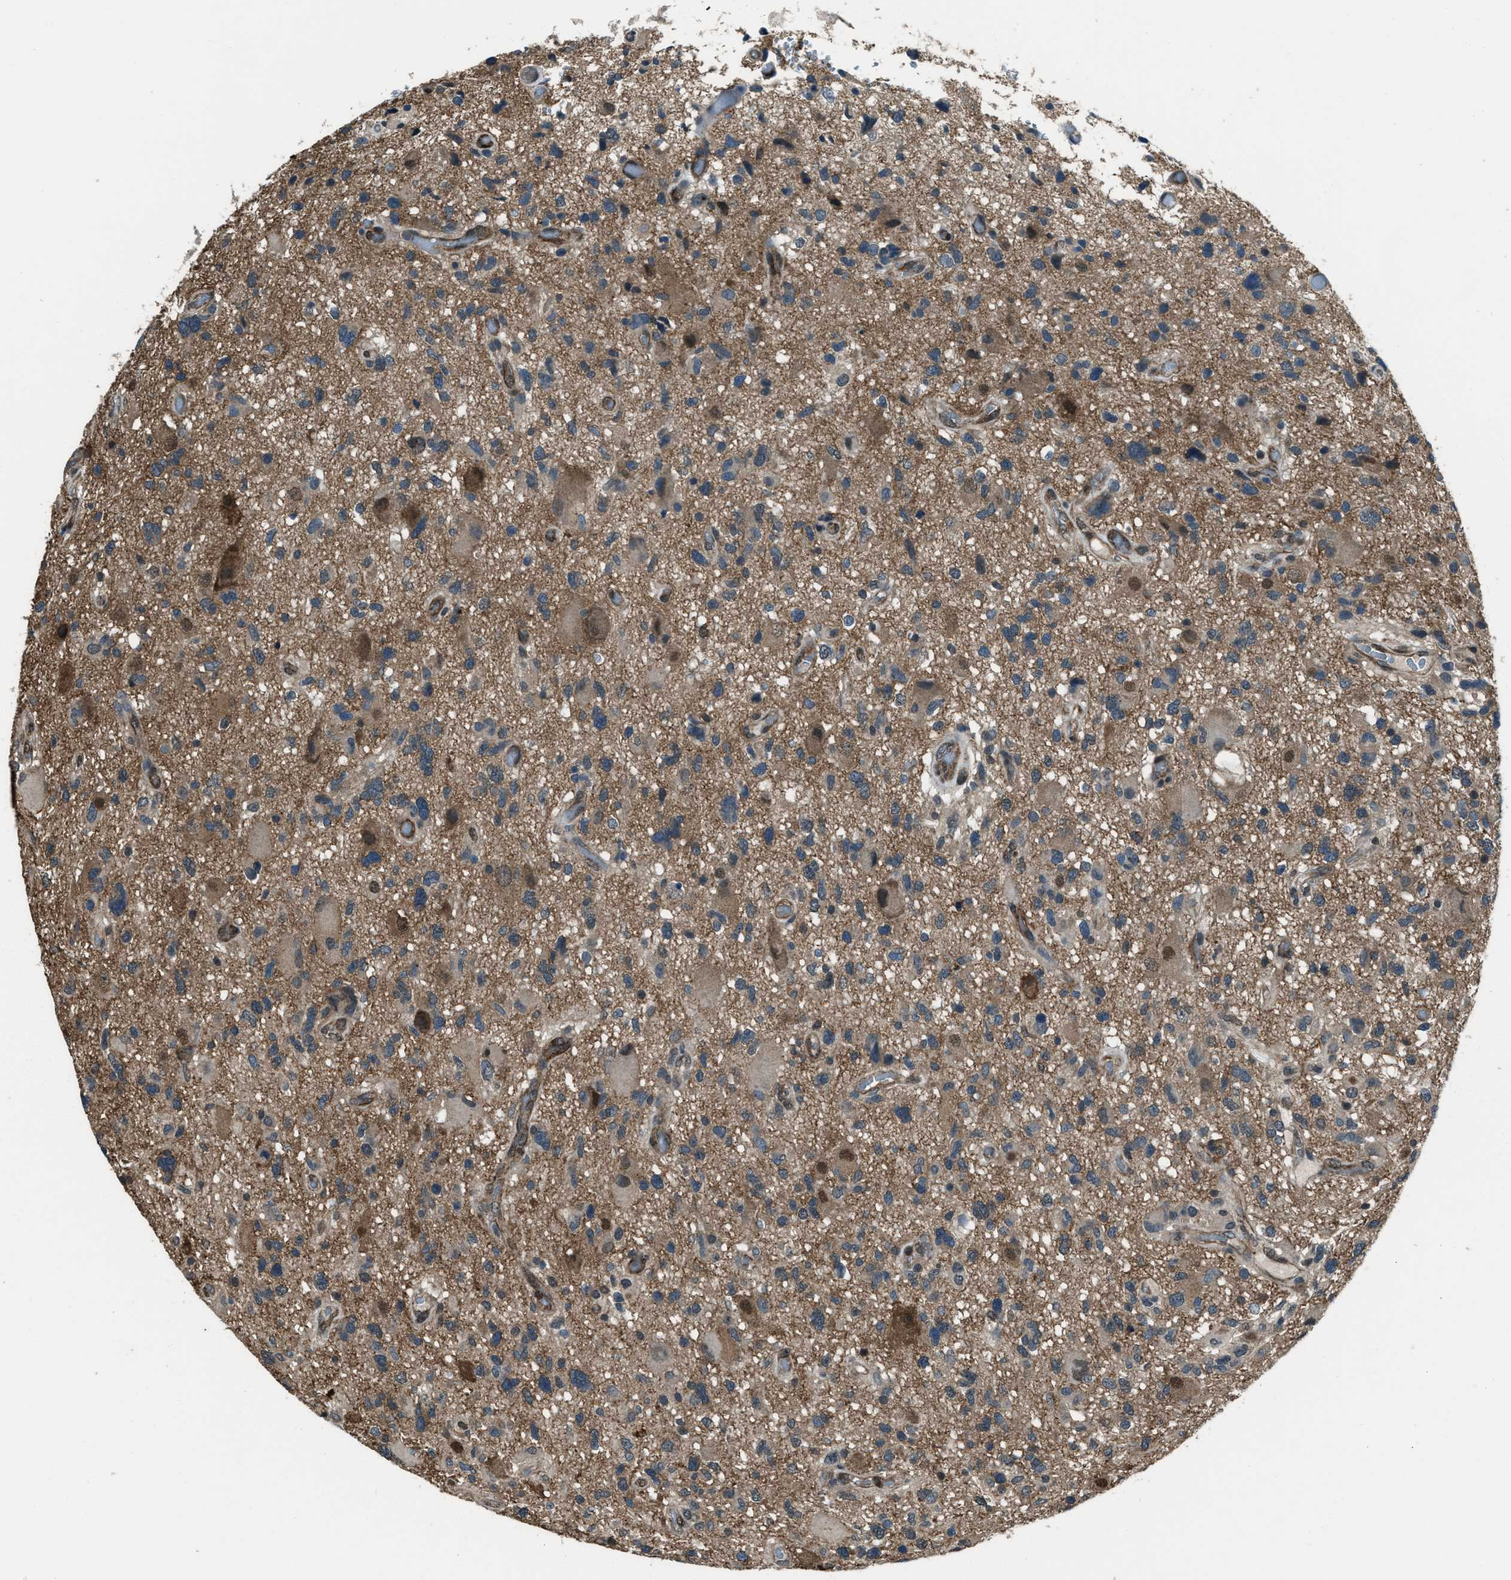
{"staining": {"intensity": "moderate", "quantity": ">75%", "location": "cytoplasmic/membranous"}, "tissue": "glioma", "cell_type": "Tumor cells", "image_type": "cancer", "snomed": [{"axis": "morphology", "description": "Glioma, malignant, High grade"}, {"axis": "topography", "description": "Brain"}], "caption": "Protein staining of malignant glioma (high-grade) tissue reveals moderate cytoplasmic/membranous expression in approximately >75% of tumor cells.", "gene": "SVIL", "patient": {"sex": "male", "age": 33}}